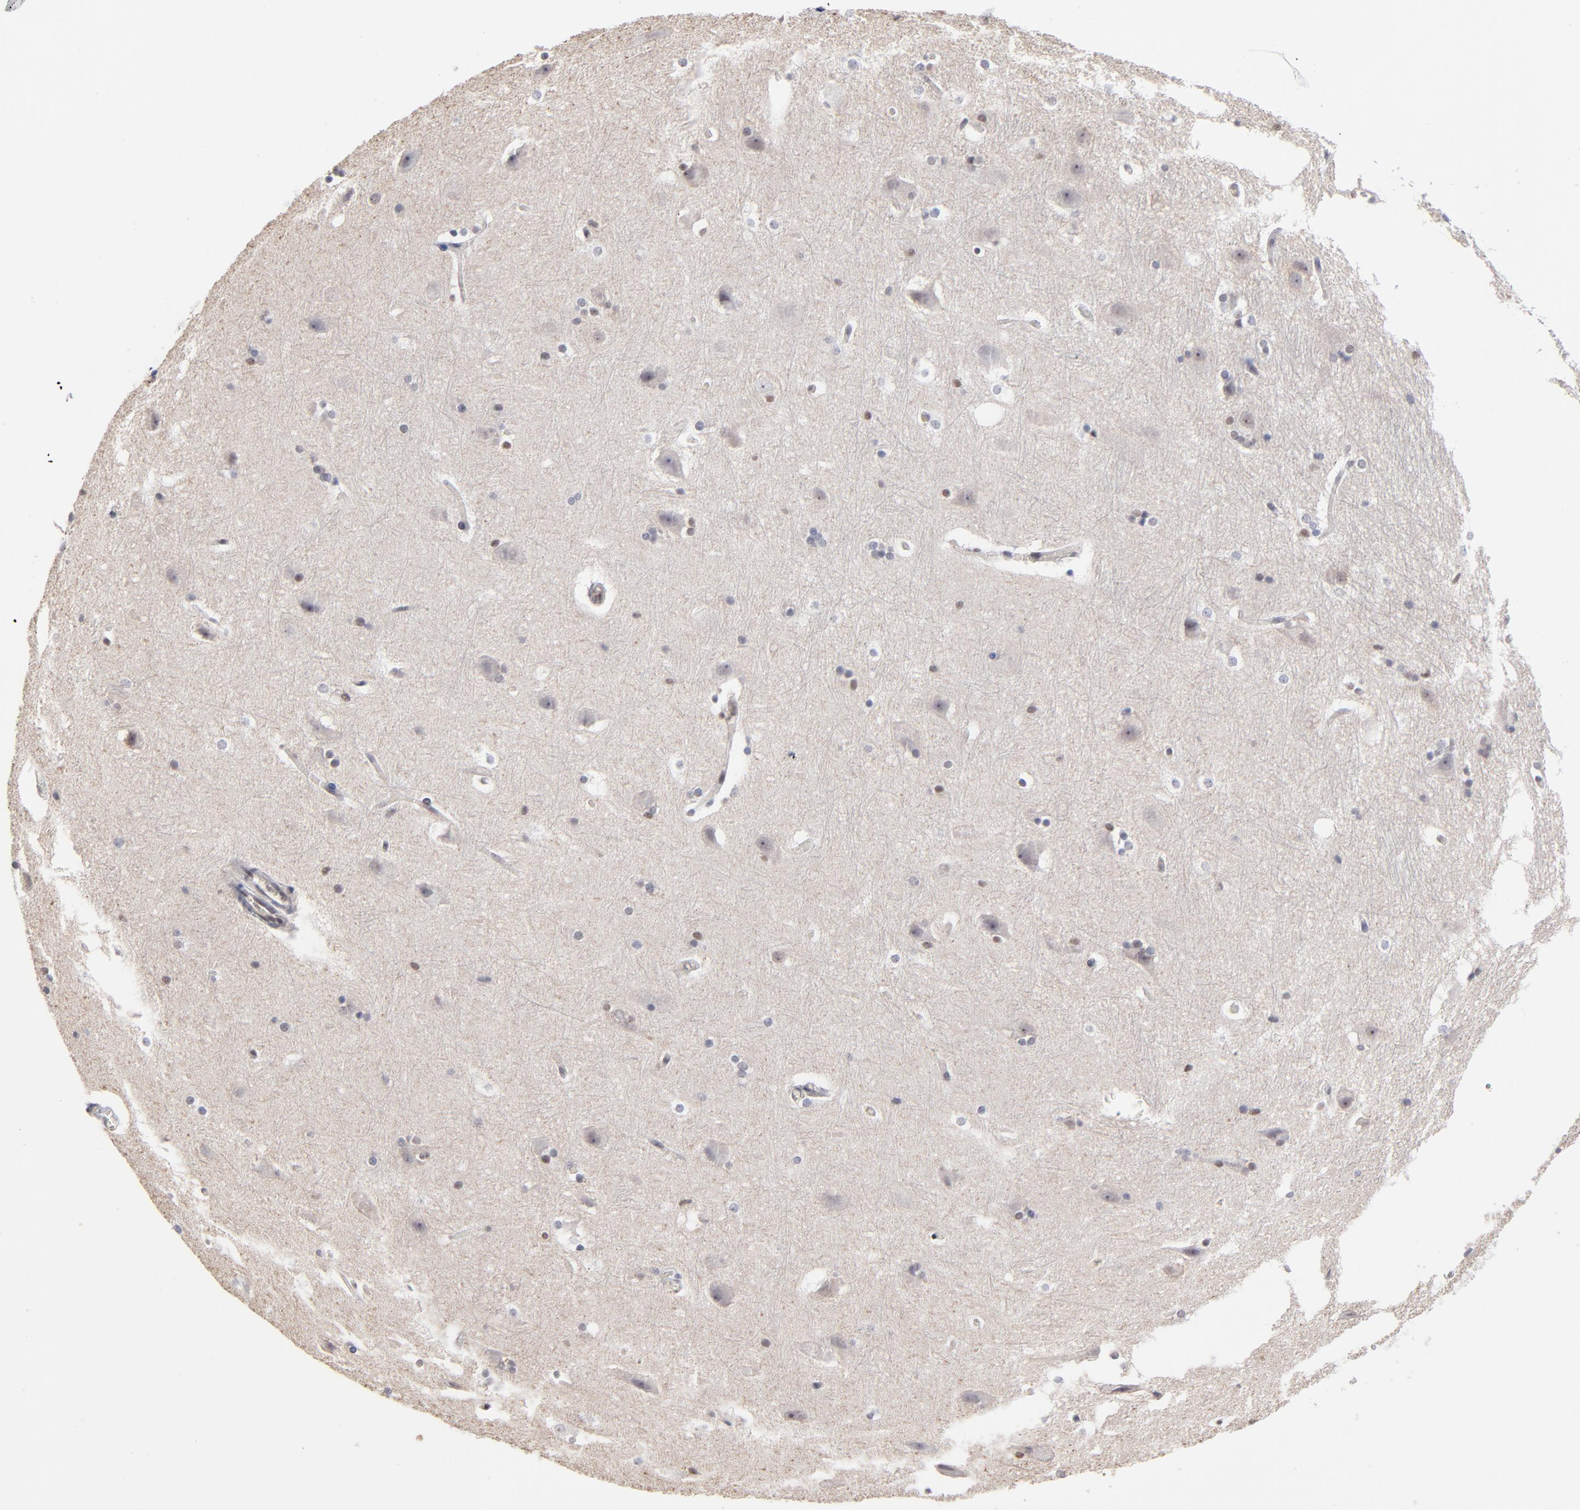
{"staining": {"intensity": "weak", "quantity": ">75%", "location": "nuclear"}, "tissue": "hippocampus", "cell_type": "Glial cells", "image_type": "normal", "snomed": [{"axis": "morphology", "description": "Normal tissue, NOS"}, {"axis": "topography", "description": "Hippocampus"}], "caption": "DAB immunohistochemical staining of normal human hippocampus reveals weak nuclear protein staining in about >75% of glial cells. (DAB IHC with brightfield microscopy, high magnification).", "gene": "MAX", "patient": {"sex": "female", "age": 19}}